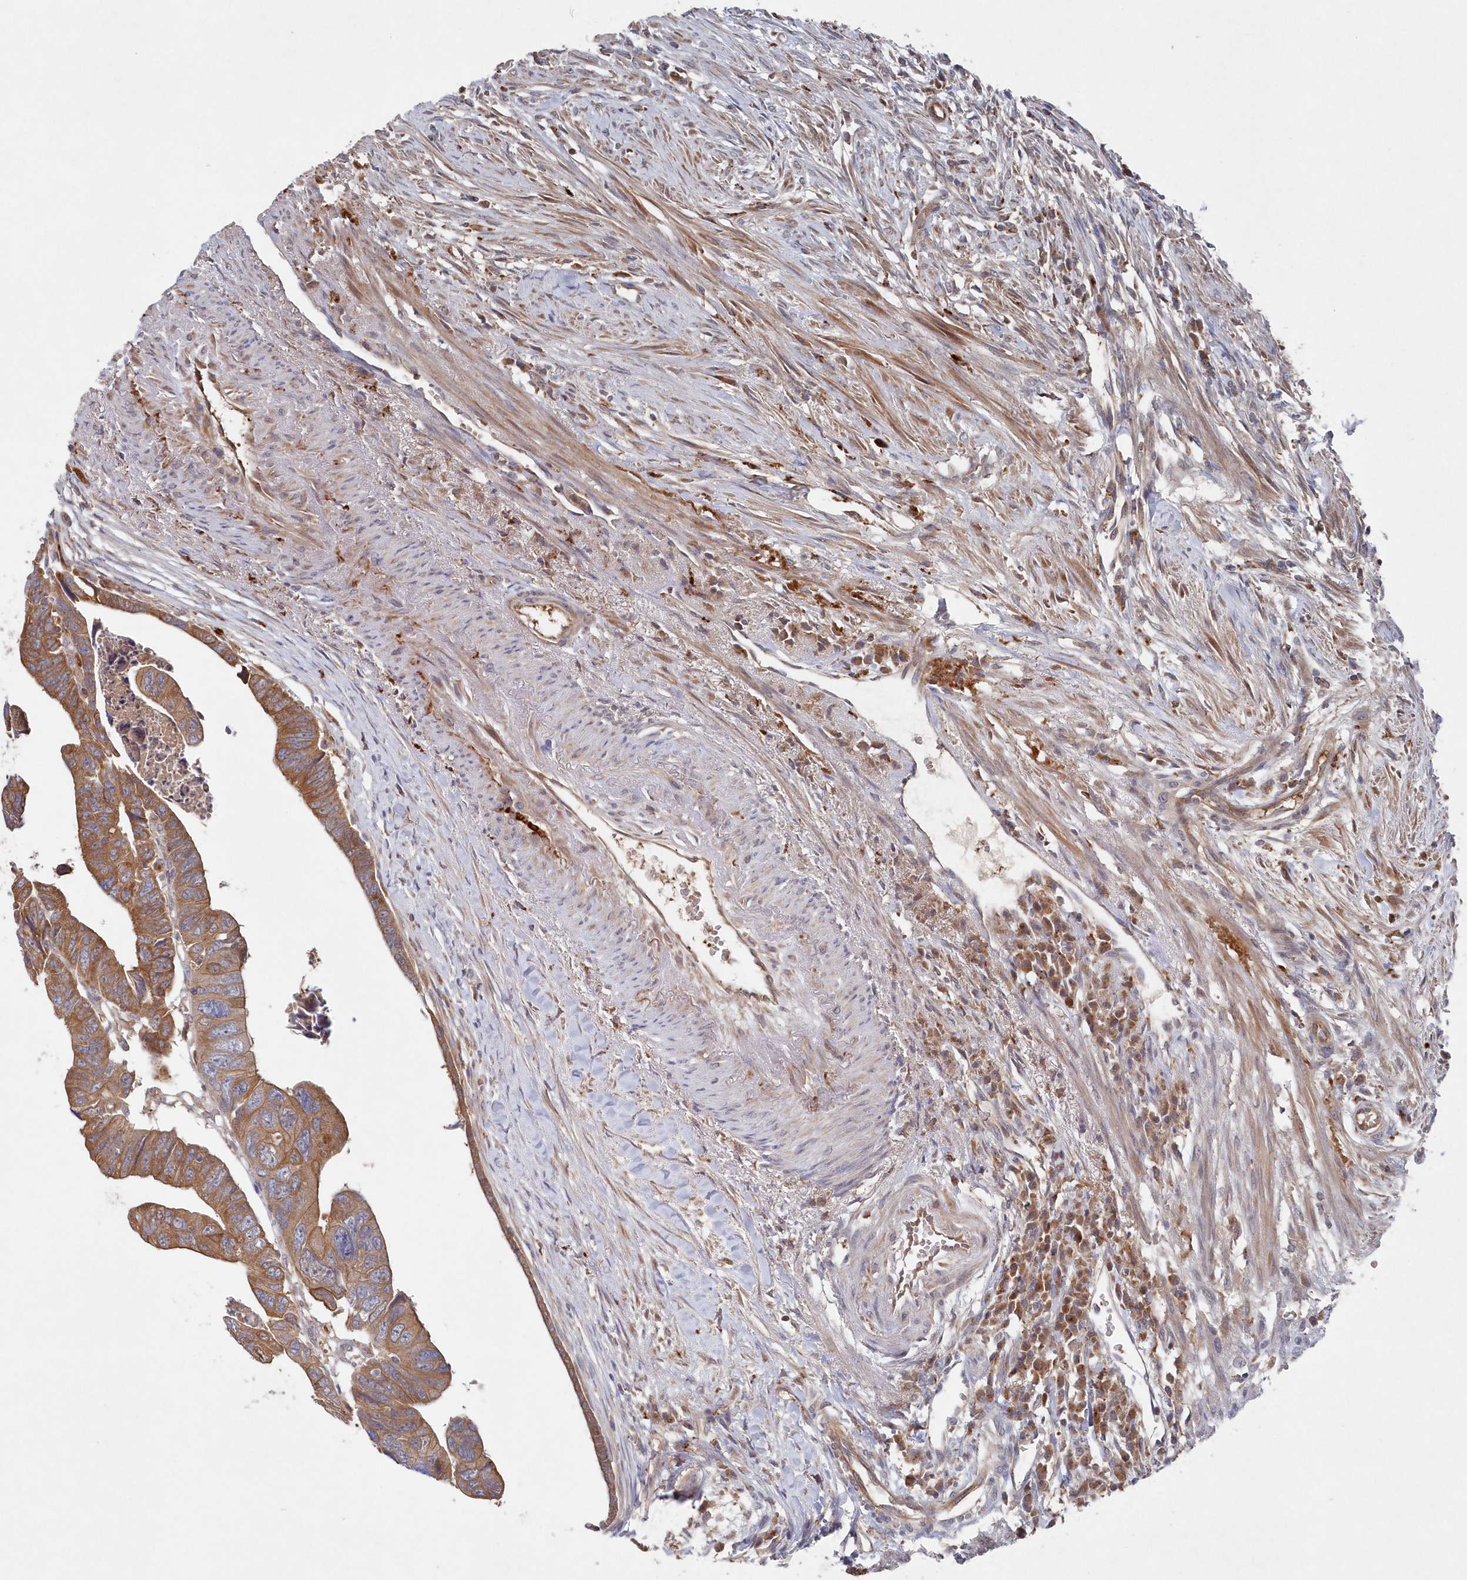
{"staining": {"intensity": "moderate", "quantity": ">75%", "location": "cytoplasmic/membranous"}, "tissue": "colorectal cancer", "cell_type": "Tumor cells", "image_type": "cancer", "snomed": [{"axis": "morphology", "description": "Adenocarcinoma, NOS"}, {"axis": "topography", "description": "Rectum"}], "caption": "About >75% of tumor cells in colorectal adenocarcinoma exhibit moderate cytoplasmic/membranous protein staining as visualized by brown immunohistochemical staining.", "gene": "ASNSD1", "patient": {"sex": "female", "age": 65}}